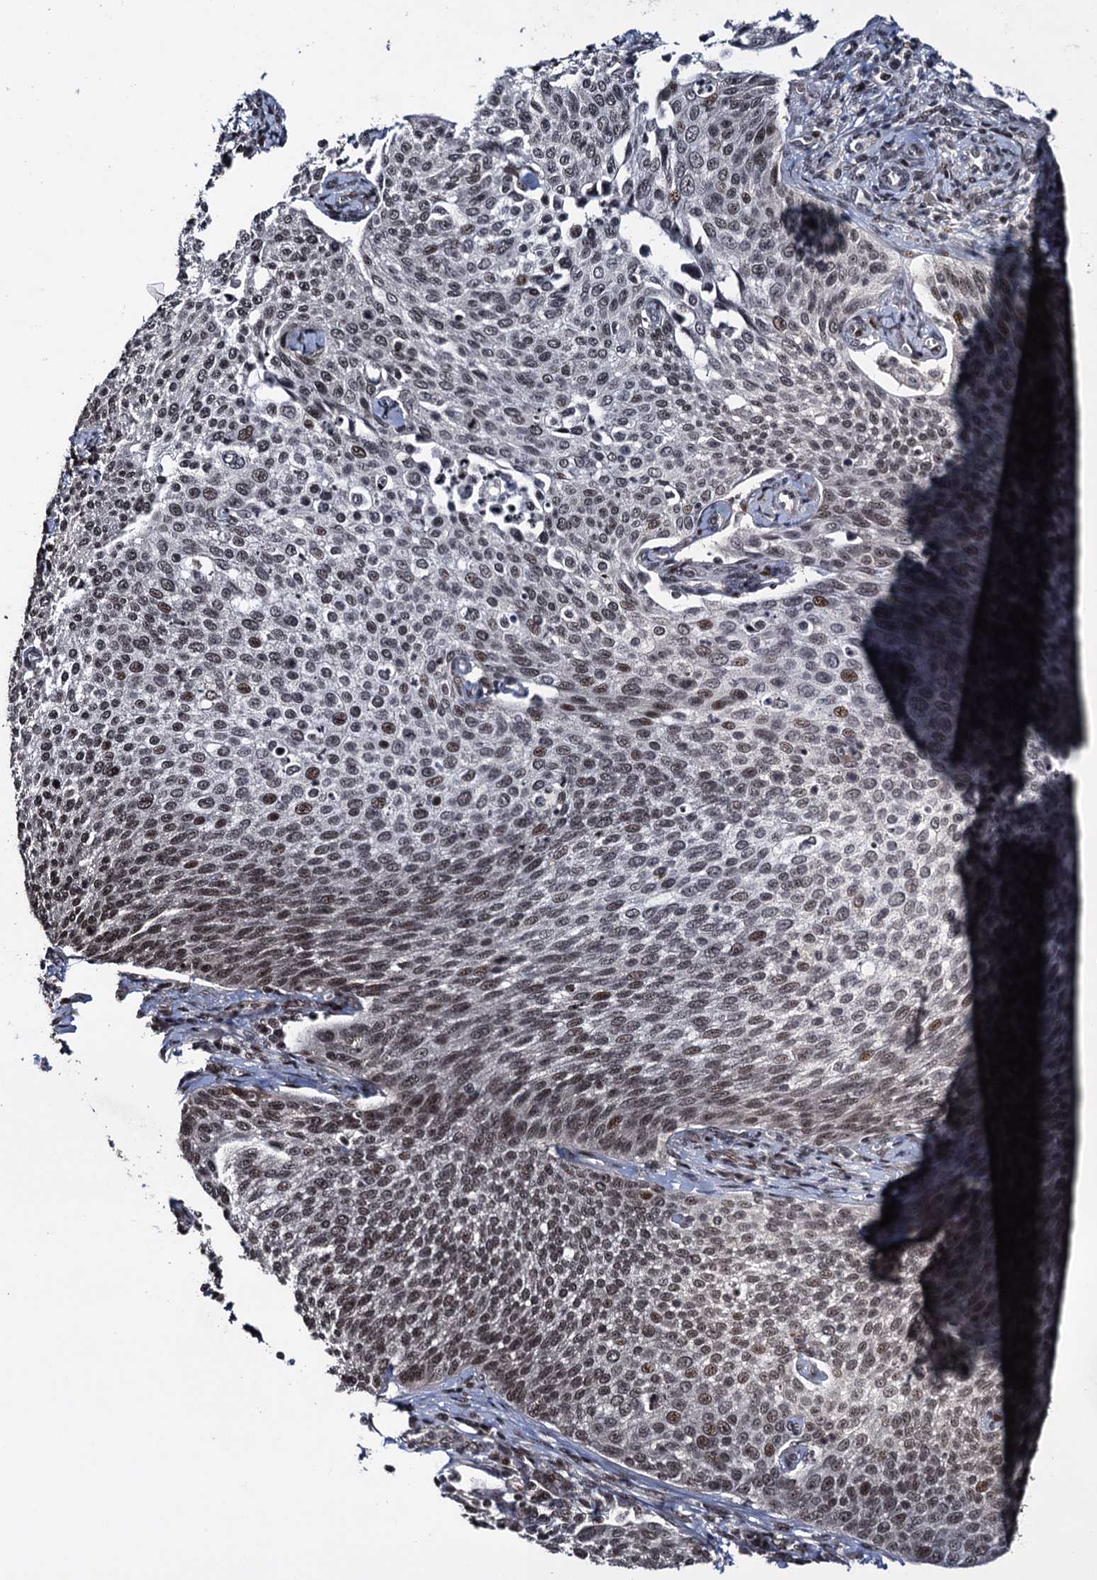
{"staining": {"intensity": "moderate", "quantity": "25%-75%", "location": "nuclear"}, "tissue": "cervical cancer", "cell_type": "Tumor cells", "image_type": "cancer", "snomed": [{"axis": "morphology", "description": "Squamous cell carcinoma, NOS"}, {"axis": "topography", "description": "Cervix"}], "caption": "Moderate nuclear staining is appreciated in approximately 25%-75% of tumor cells in cervical squamous cell carcinoma.", "gene": "ZNF169", "patient": {"sex": "female", "age": 34}}